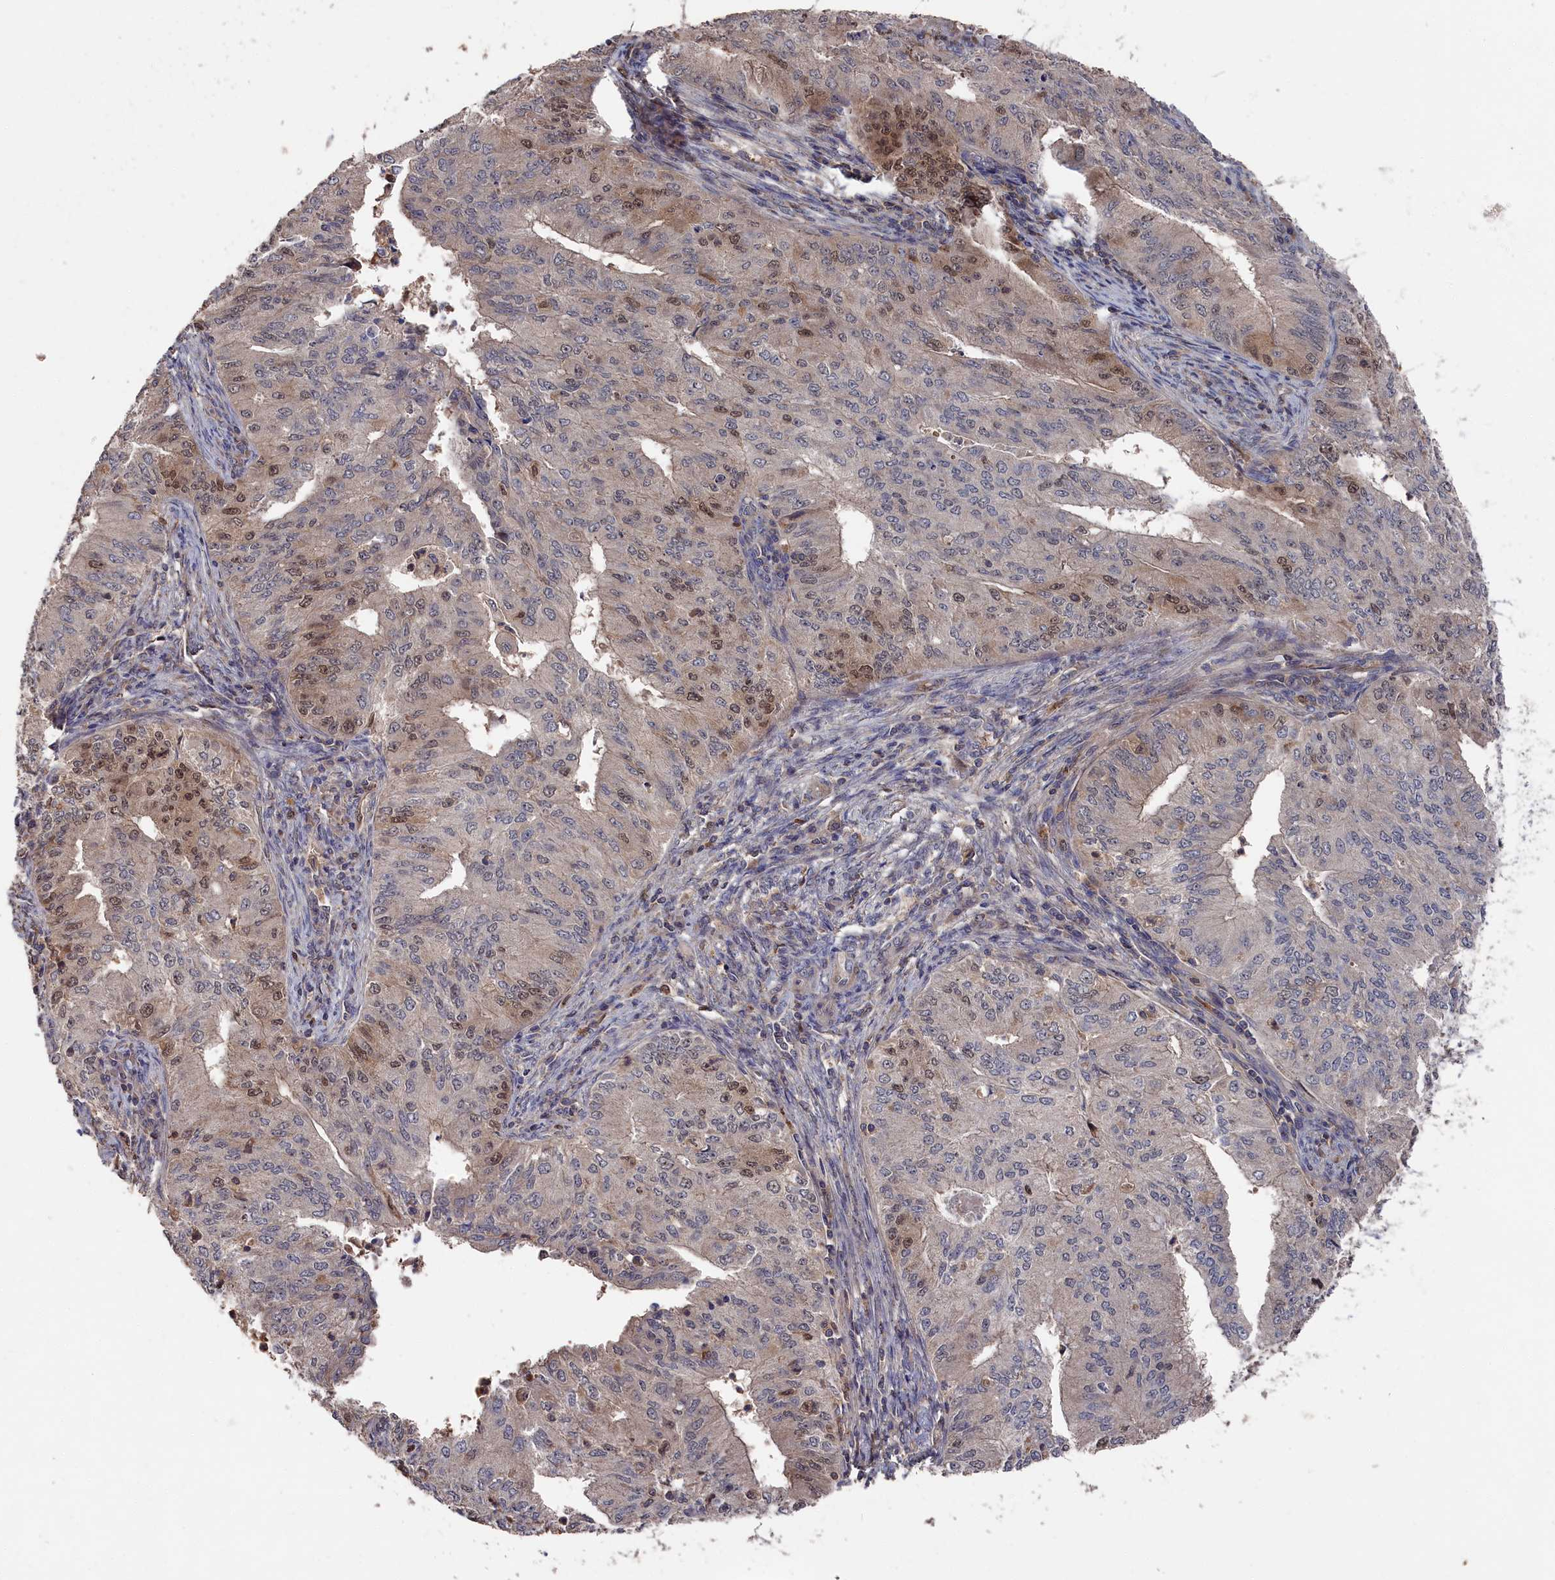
{"staining": {"intensity": "moderate", "quantity": "<25%", "location": "nuclear"}, "tissue": "endometrial cancer", "cell_type": "Tumor cells", "image_type": "cancer", "snomed": [{"axis": "morphology", "description": "Adenocarcinoma, NOS"}, {"axis": "topography", "description": "Endometrium"}], "caption": "Adenocarcinoma (endometrial) stained with a protein marker demonstrates moderate staining in tumor cells.", "gene": "RMI2", "patient": {"sex": "female", "age": 50}}